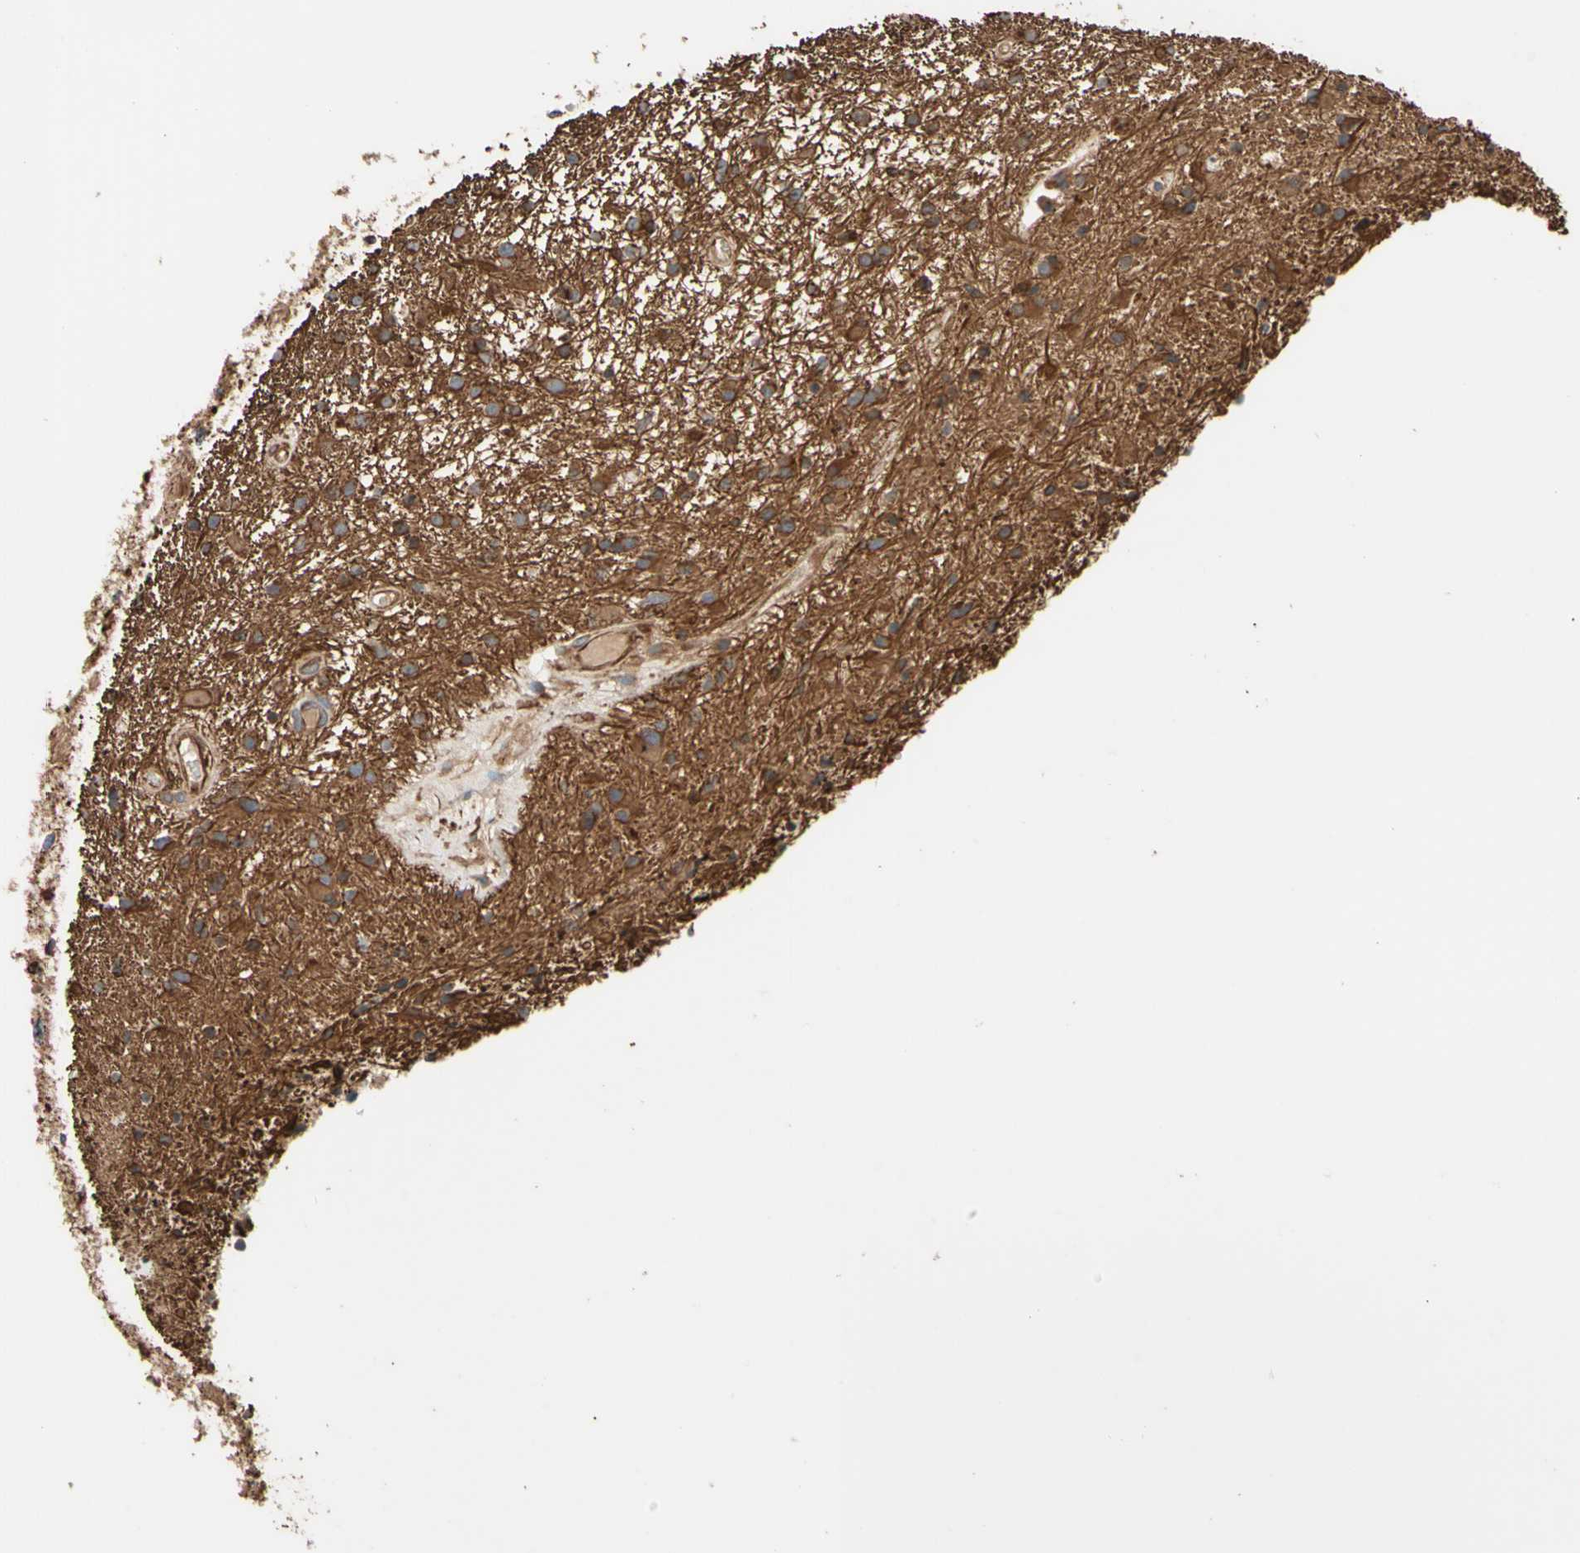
{"staining": {"intensity": "moderate", "quantity": "25%-75%", "location": "cytoplasmic/membranous"}, "tissue": "glioma", "cell_type": "Tumor cells", "image_type": "cancer", "snomed": [{"axis": "morphology", "description": "Glioma, malignant, High grade"}, {"axis": "topography", "description": "Brain"}], "caption": "Malignant glioma (high-grade) tissue exhibits moderate cytoplasmic/membranous expression in about 25%-75% of tumor cells, visualized by immunohistochemistry.", "gene": "TRAF2", "patient": {"sex": "male", "age": 33}}